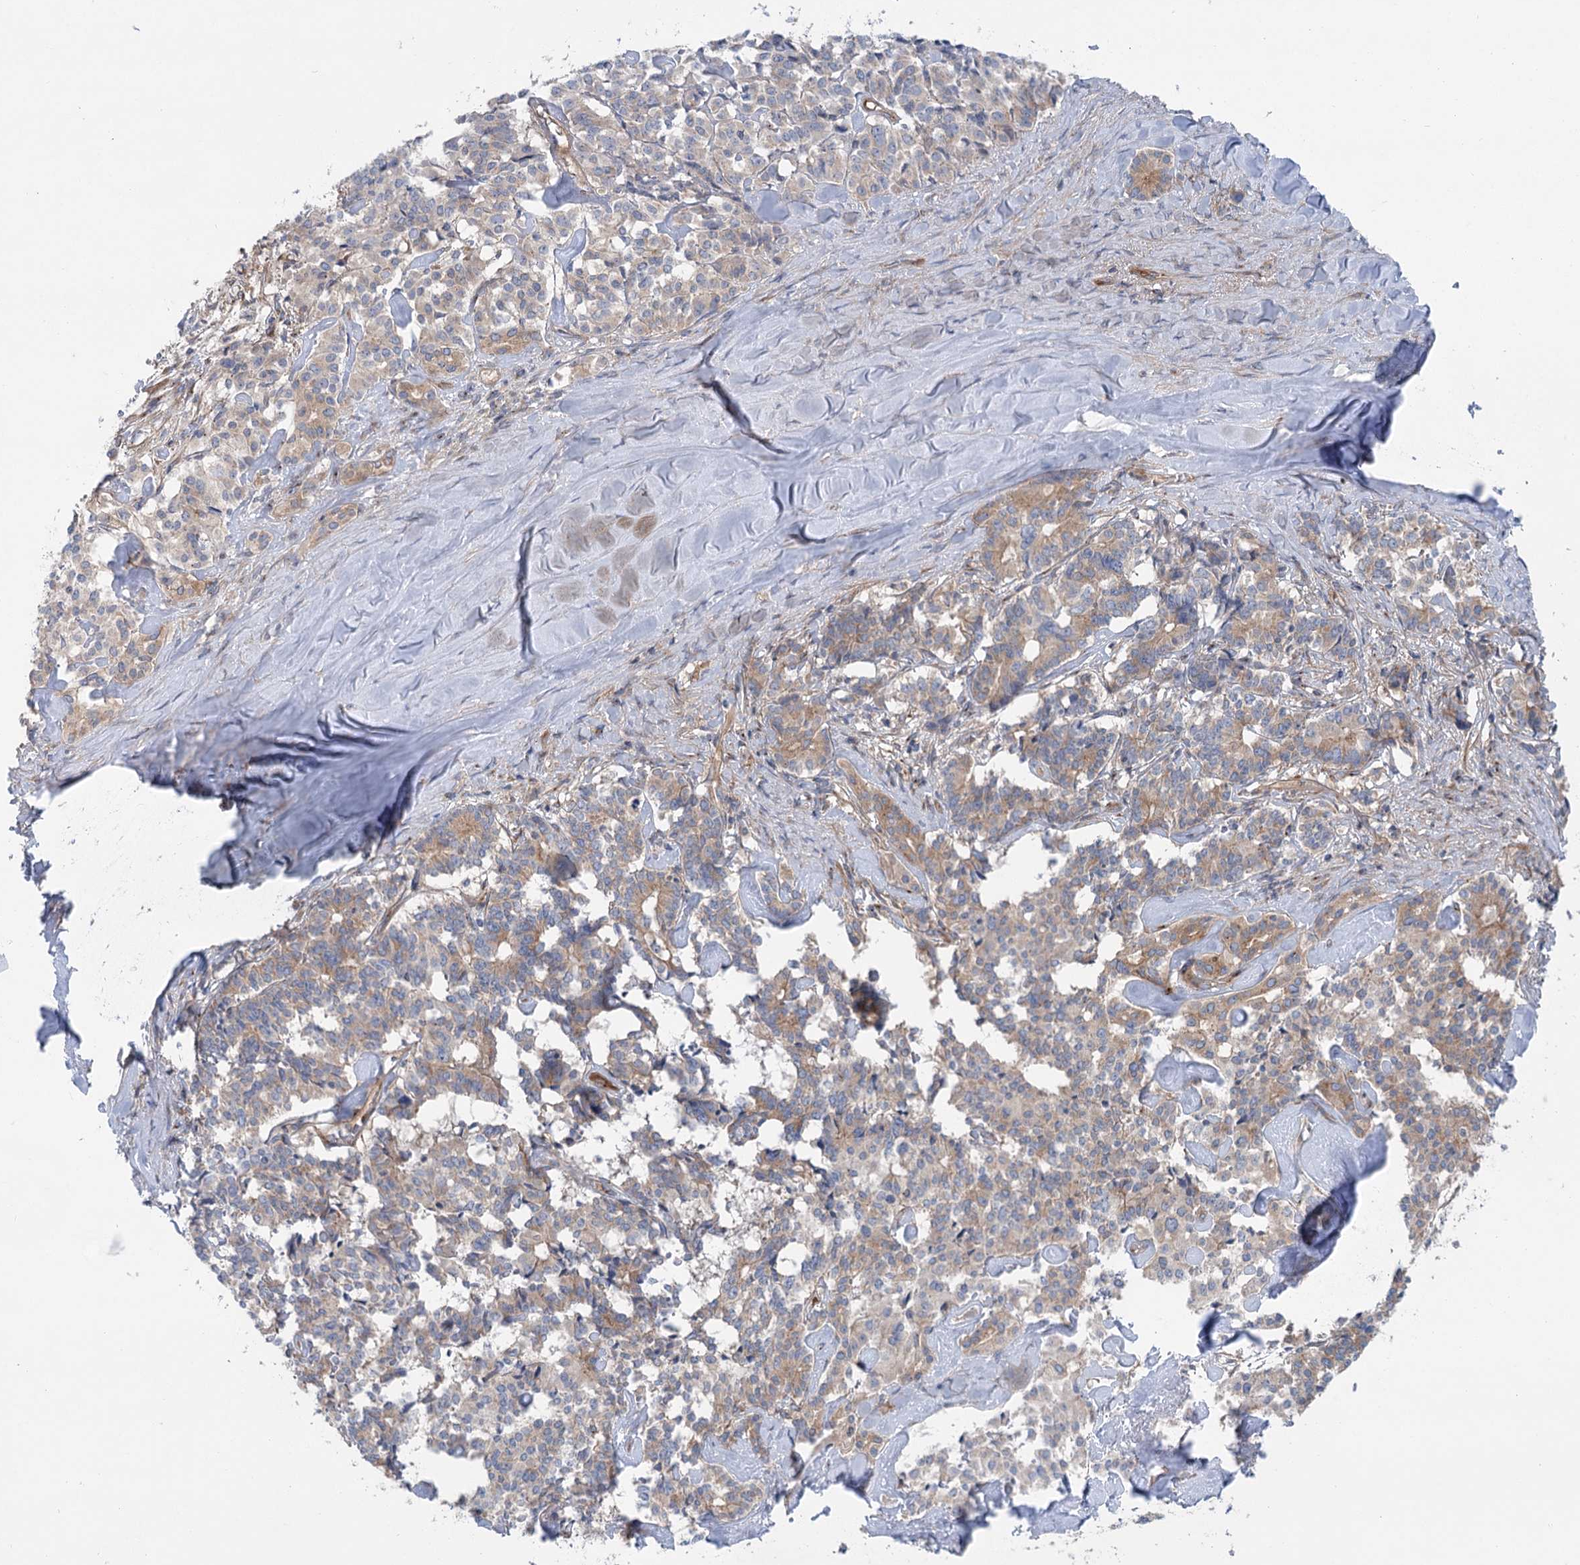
{"staining": {"intensity": "moderate", "quantity": "25%-75%", "location": "cytoplasmic/membranous"}, "tissue": "pancreatic cancer", "cell_type": "Tumor cells", "image_type": "cancer", "snomed": [{"axis": "morphology", "description": "Adenocarcinoma, NOS"}, {"axis": "topography", "description": "Pancreas"}], "caption": "A histopathology image of pancreatic adenocarcinoma stained for a protein exhibits moderate cytoplasmic/membranous brown staining in tumor cells.", "gene": "SCN11A", "patient": {"sex": "female", "age": 74}}